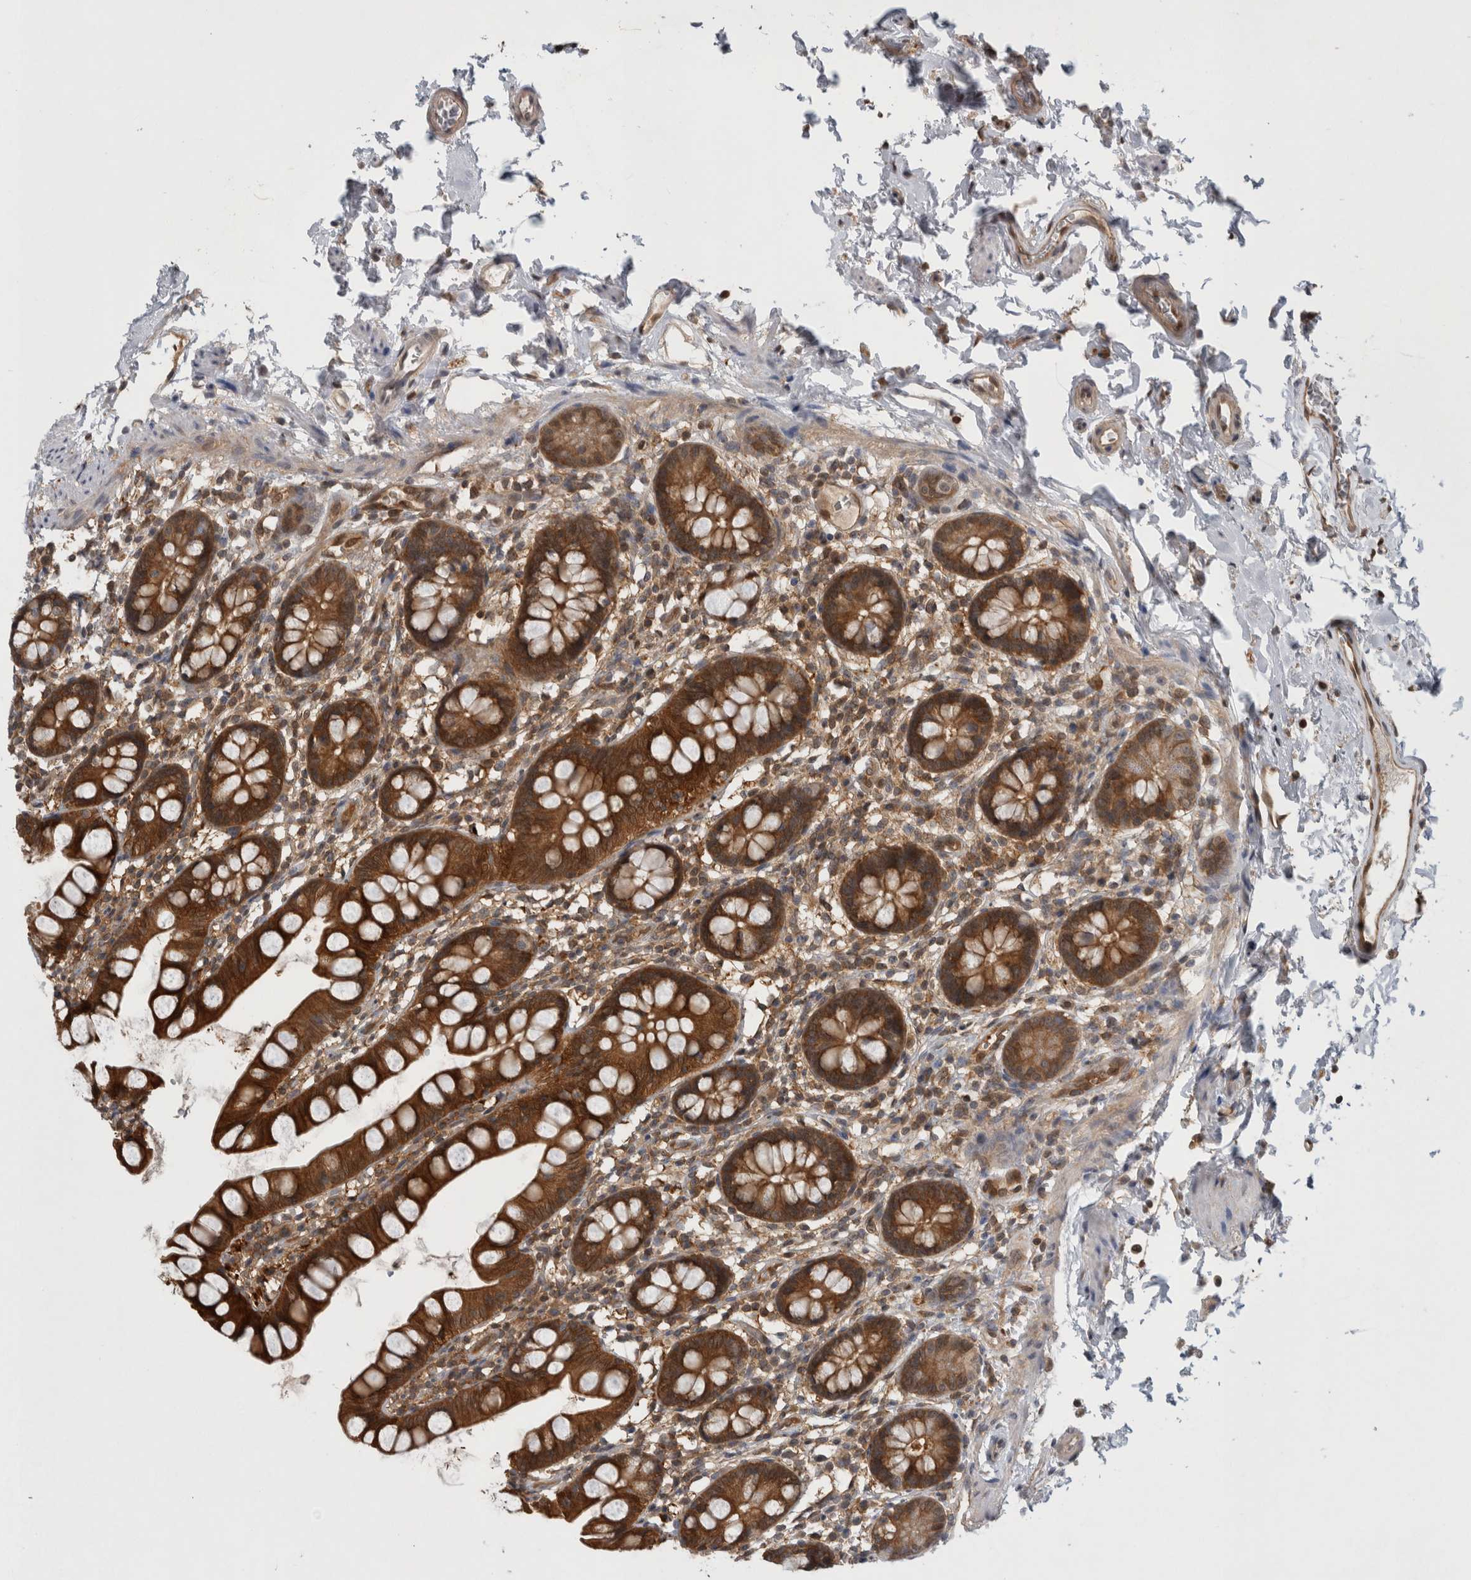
{"staining": {"intensity": "moderate", "quantity": ">75%", "location": "cytoplasmic/membranous,nuclear"}, "tissue": "small intestine", "cell_type": "Glandular cells", "image_type": "normal", "snomed": [{"axis": "morphology", "description": "Normal tissue, NOS"}, {"axis": "topography", "description": "Small intestine"}], "caption": "Immunohistochemical staining of benign human small intestine displays moderate cytoplasmic/membranous,nuclear protein staining in approximately >75% of glandular cells.", "gene": "ASTN2", "patient": {"sex": "female", "age": 84}}